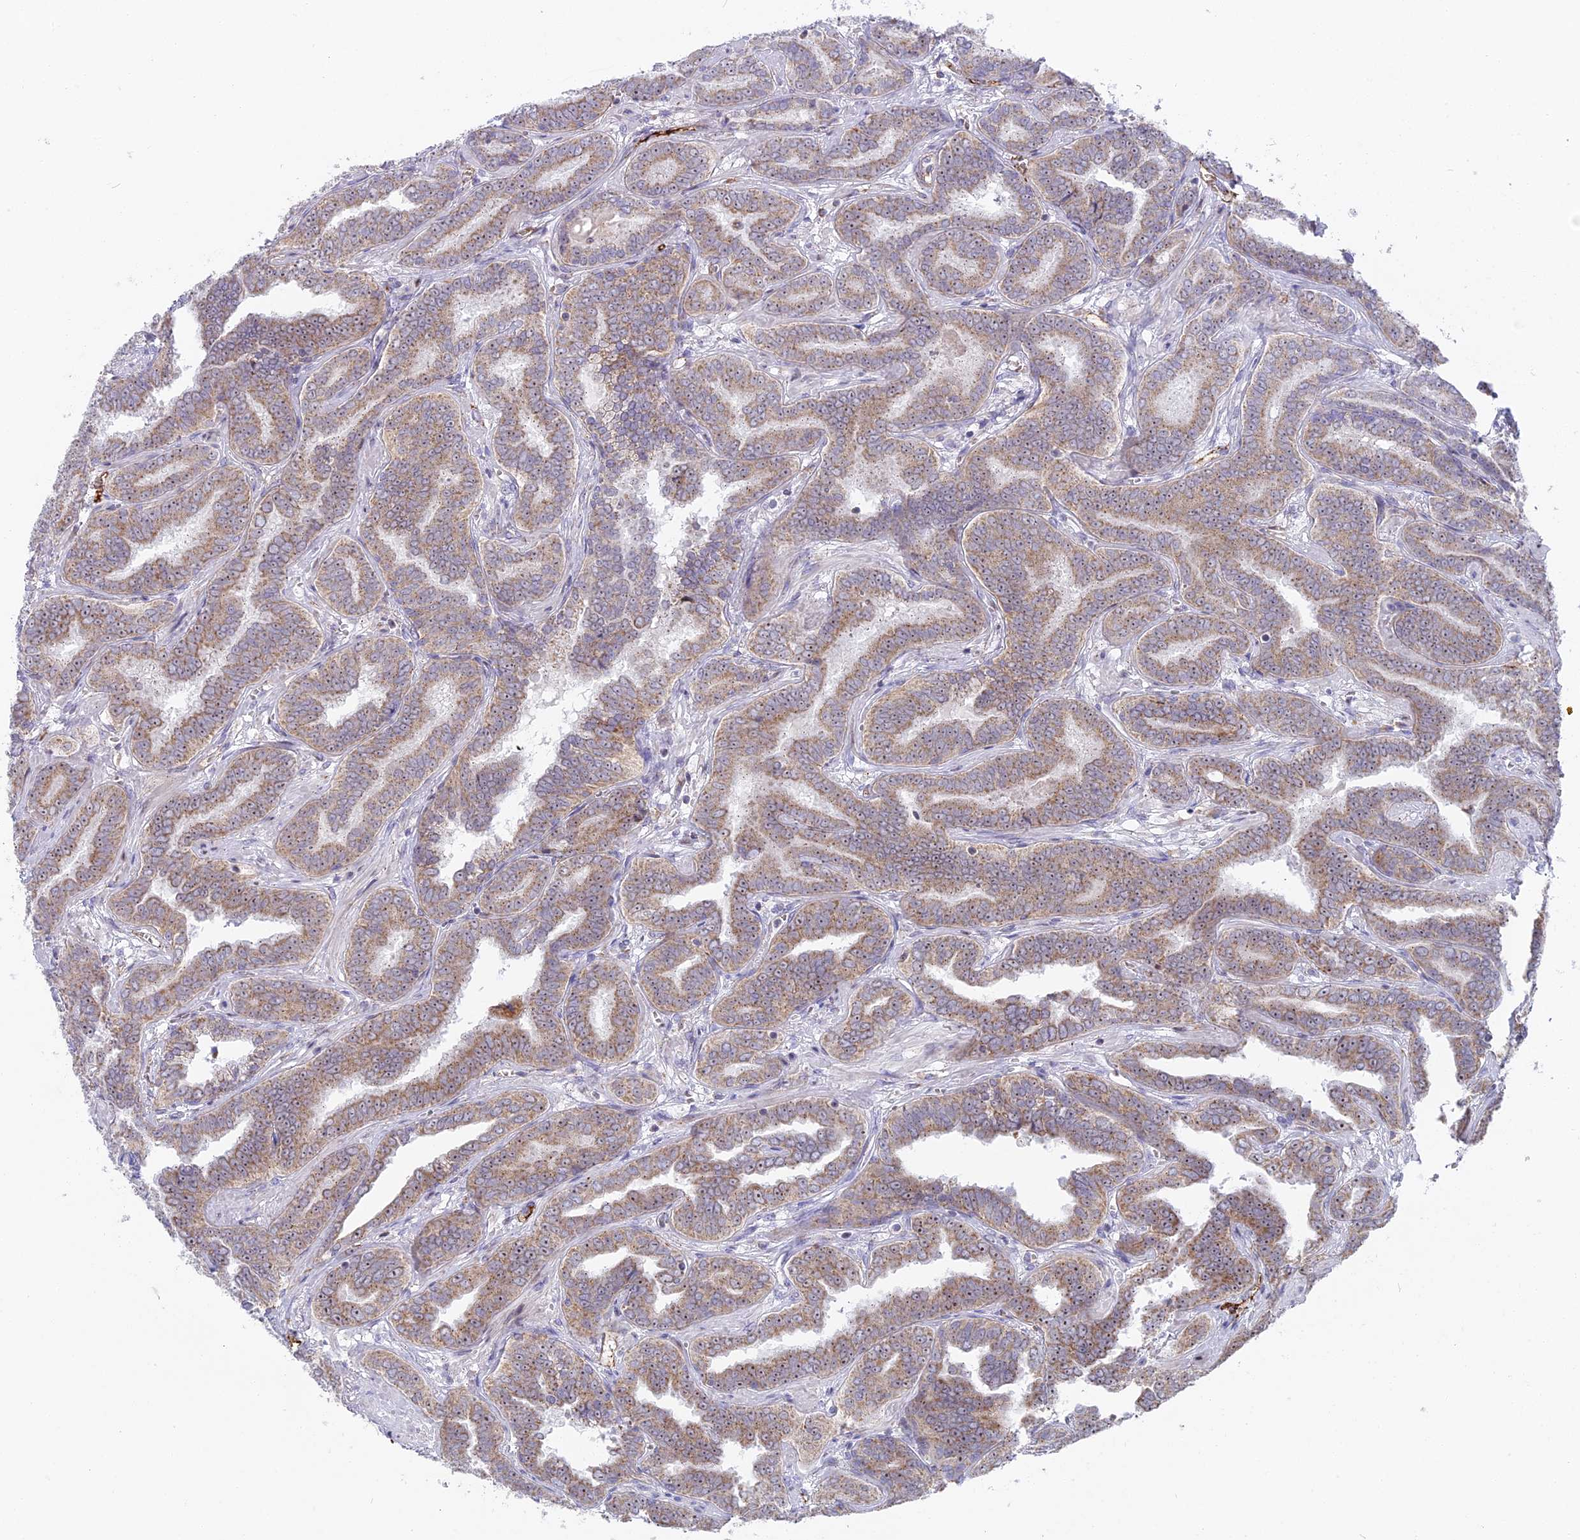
{"staining": {"intensity": "weak", "quantity": ">75%", "location": "cytoplasmic/membranous"}, "tissue": "prostate cancer", "cell_type": "Tumor cells", "image_type": "cancer", "snomed": [{"axis": "morphology", "description": "Adenocarcinoma, High grade"}, {"axis": "topography", "description": "Prostate"}], "caption": "Prostate high-grade adenocarcinoma stained for a protein (brown) exhibits weak cytoplasmic/membranous positive staining in about >75% of tumor cells.", "gene": "DTWD1", "patient": {"sex": "male", "age": 67}}